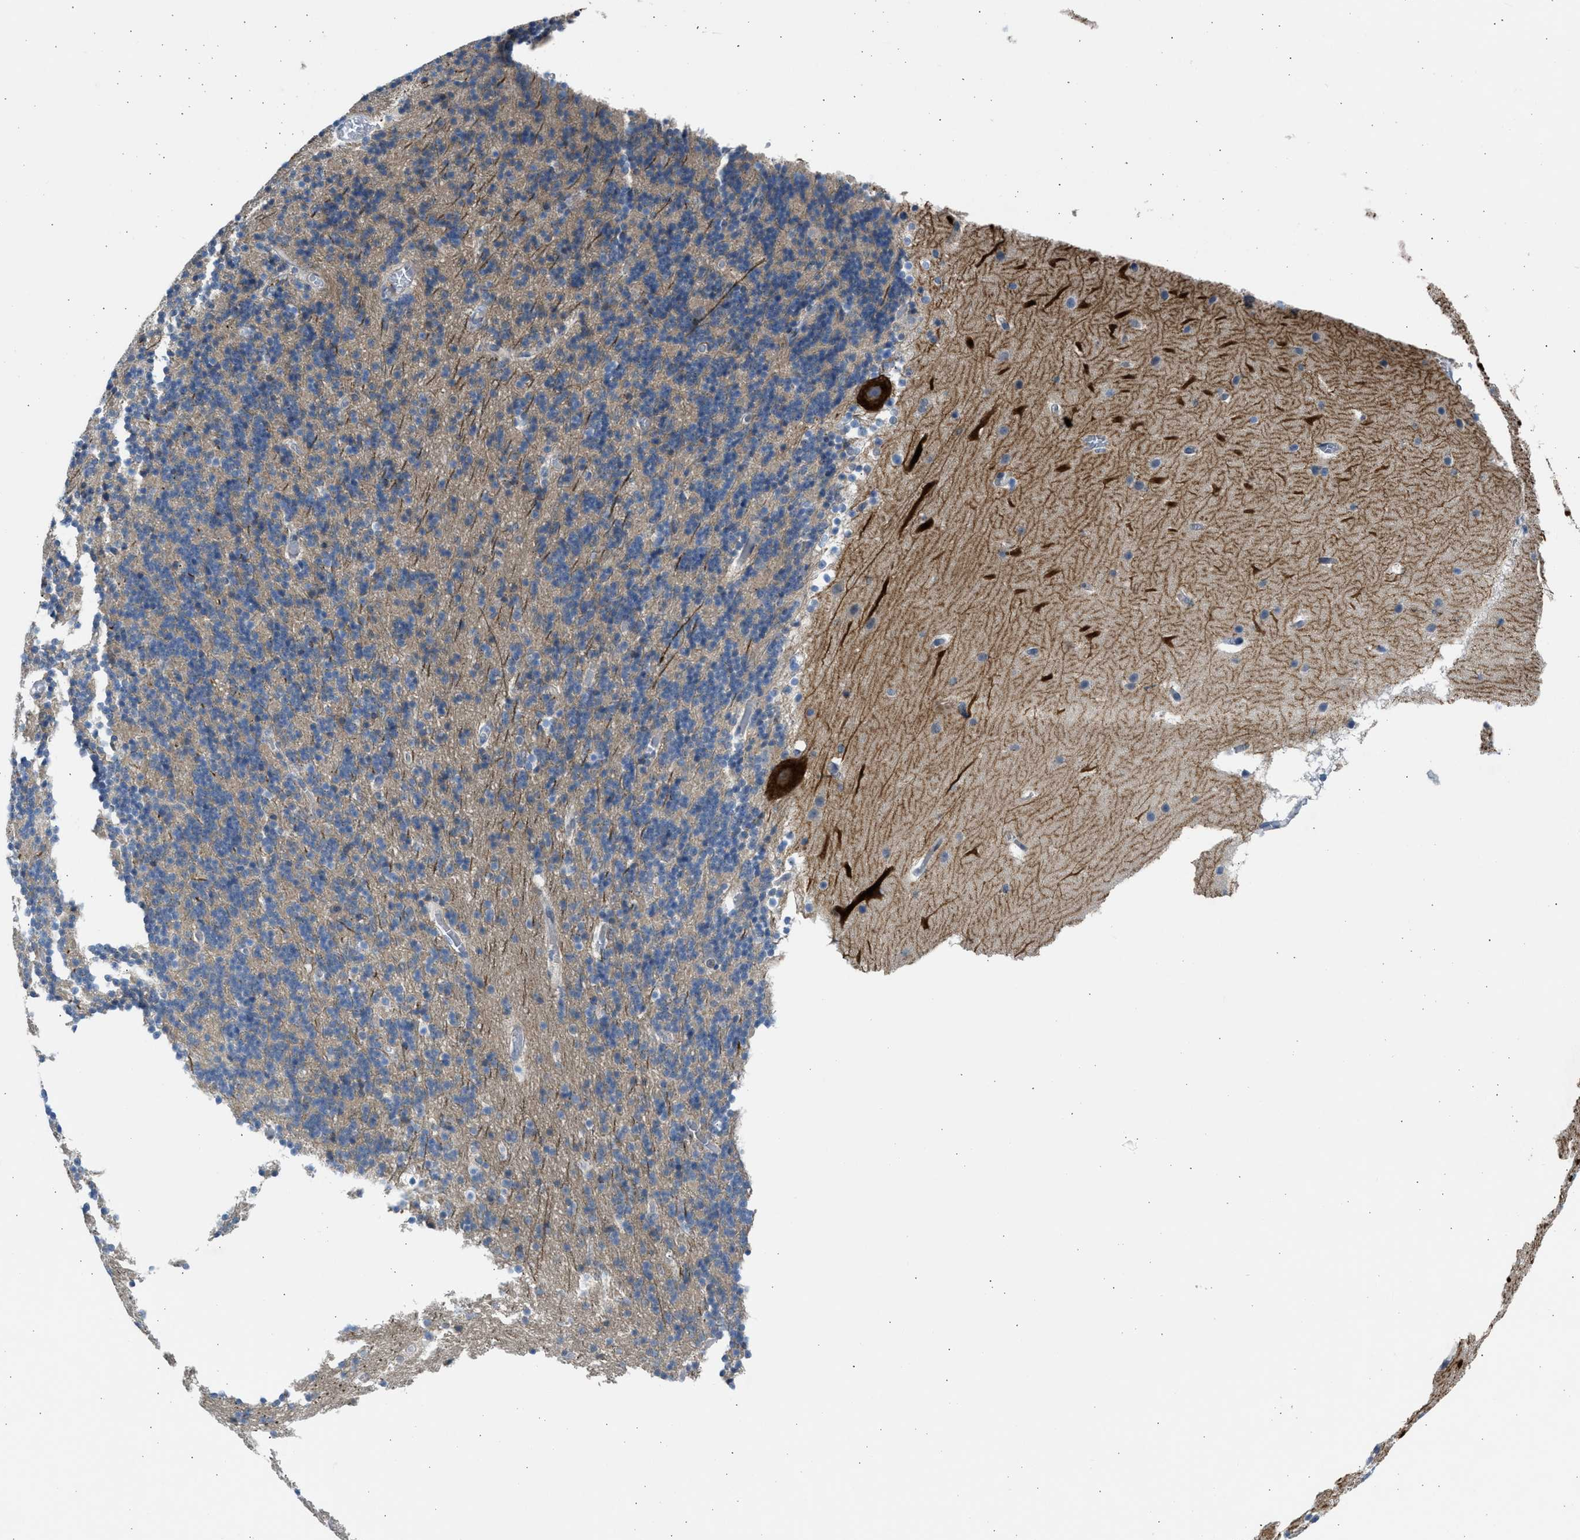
{"staining": {"intensity": "negative", "quantity": "none", "location": "none"}, "tissue": "cerebellum", "cell_type": "Cells in granular layer", "image_type": "normal", "snomed": [{"axis": "morphology", "description": "Normal tissue, NOS"}, {"axis": "topography", "description": "Cerebellum"}], "caption": "IHC histopathology image of benign human cerebellum stained for a protein (brown), which displays no expression in cells in granular layer. (Stains: DAB IHC with hematoxylin counter stain, Microscopy: brightfield microscopy at high magnification).", "gene": "PCNX3", "patient": {"sex": "male", "age": 45}}